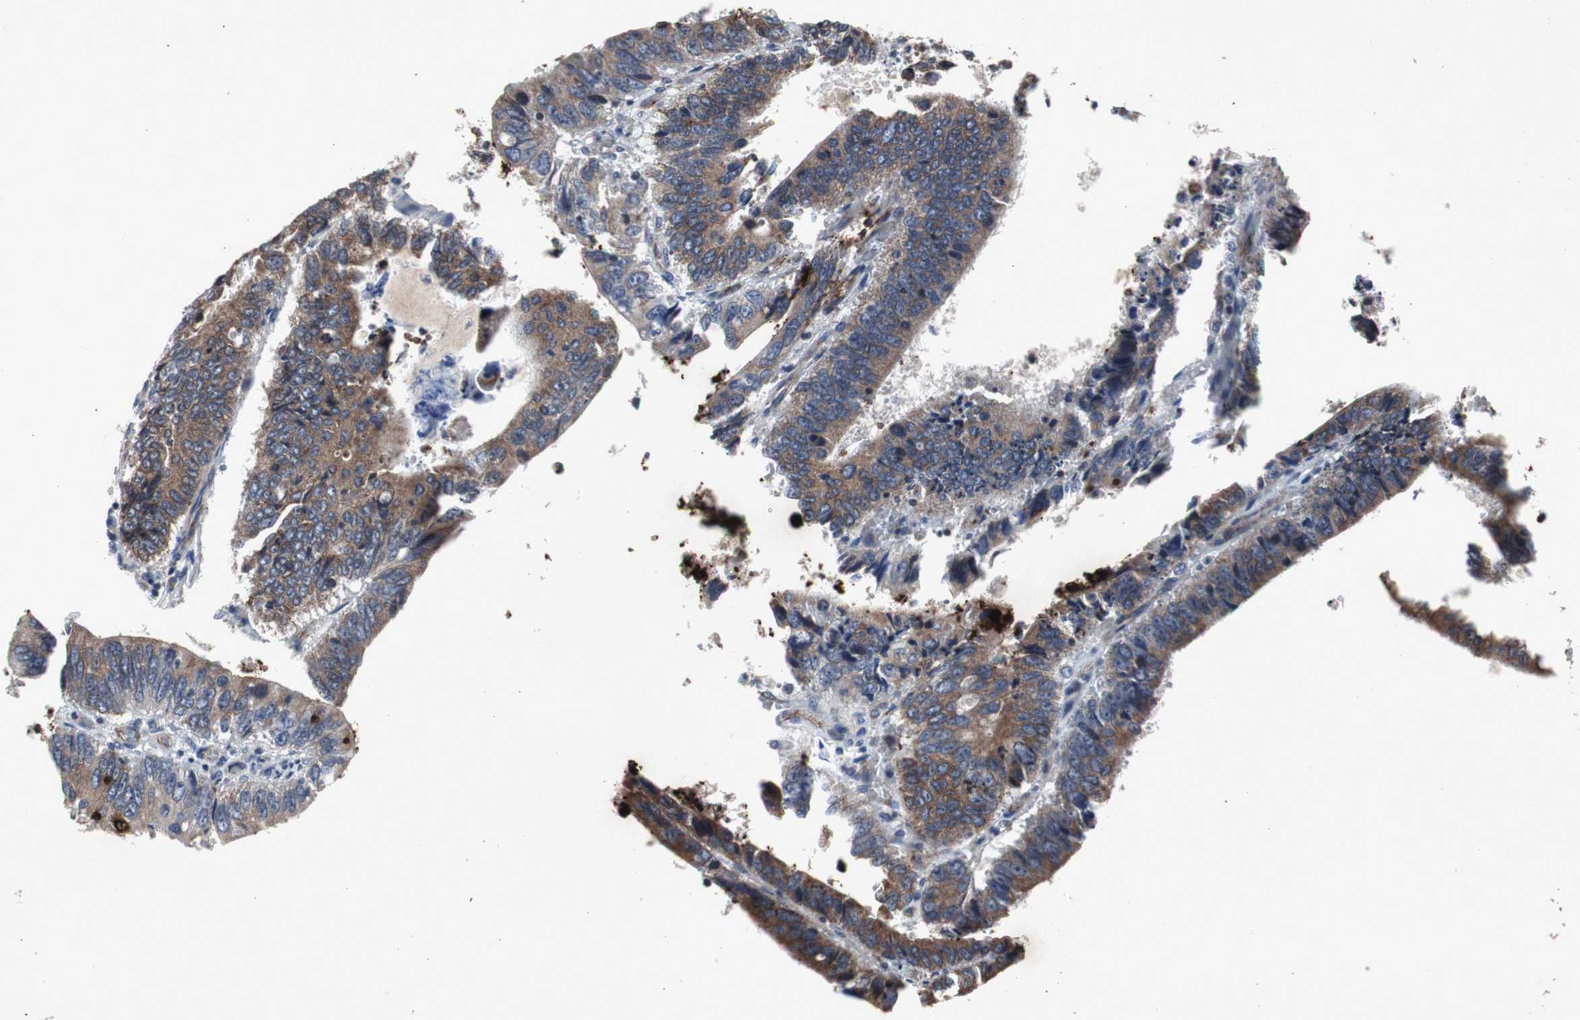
{"staining": {"intensity": "moderate", "quantity": ">75%", "location": "cytoplasmic/membranous"}, "tissue": "colorectal cancer", "cell_type": "Tumor cells", "image_type": "cancer", "snomed": [{"axis": "morphology", "description": "Adenocarcinoma, NOS"}, {"axis": "topography", "description": "Colon"}], "caption": "Approximately >75% of tumor cells in adenocarcinoma (colorectal) demonstrate moderate cytoplasmic/membranous protein expression as visualized by brown immunohistochemical staining.", "gene": "CRADD", "patient": {"sex": "male", "age": 72}}